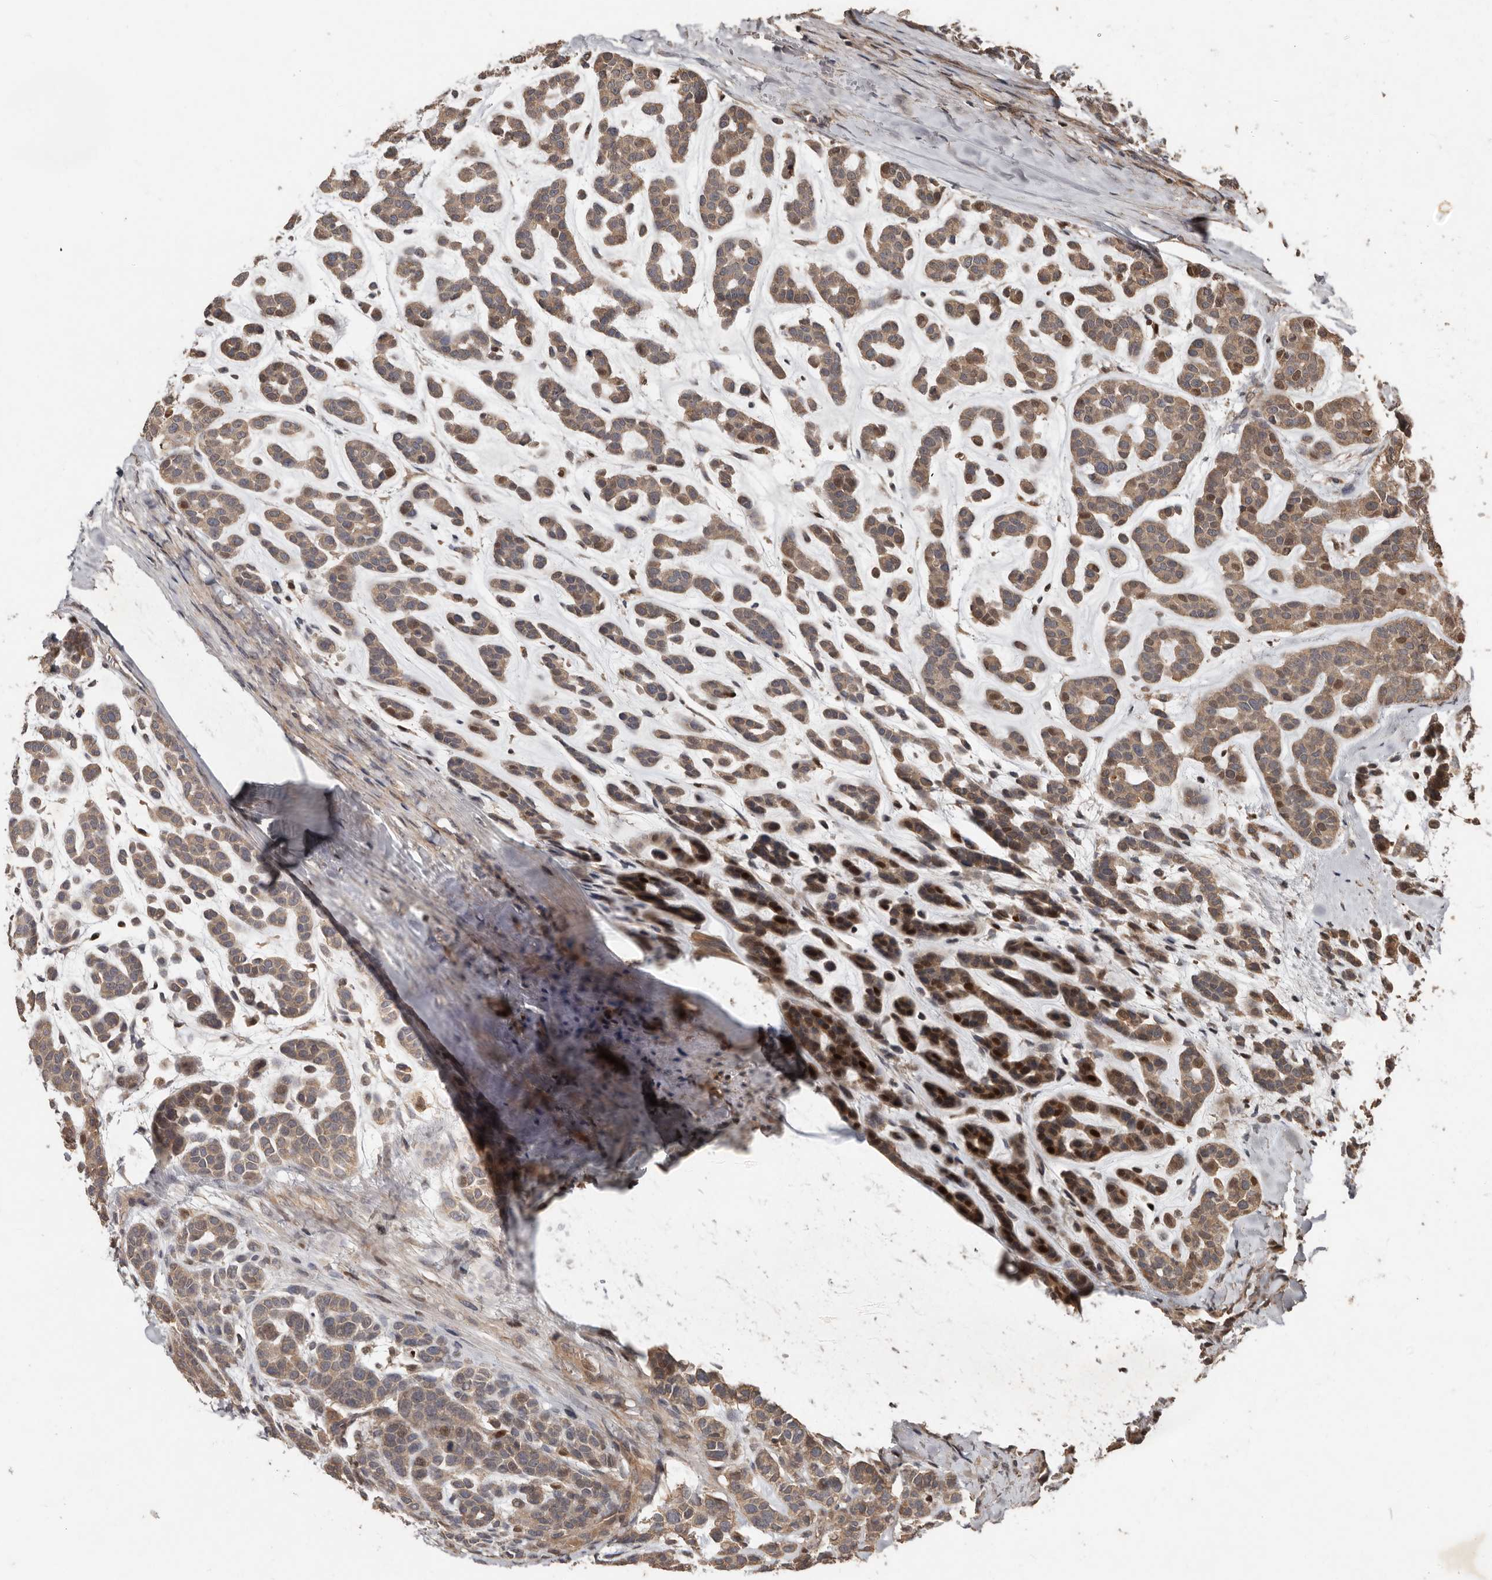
{"staining": {"intensity": "moderate", "quantity": ">75%", "location": "cytoplasmic/membranous,nuclear"}, "tissue": "head and neck cancer", "cell_type": "Tumor cells", "image_type": "cancer", "snomed": [{"axis": "morphology", "description": "Adenocarcinoma, NOS"}, {"axis": "morphology", "description": "Adenoma, NOS"}, {"axis": "topography", "description": "Head-Neck"}], "caption": "An image showing moderate cytoplasmic/membranous and nuclear positivity in about >75% of tumor cells in head and neck cancer (adenocarcinoma), as visualized by brown immunohistochemical staining.", "gene": "KIF26B", "patient": {"sex": "female", "age": 55}}